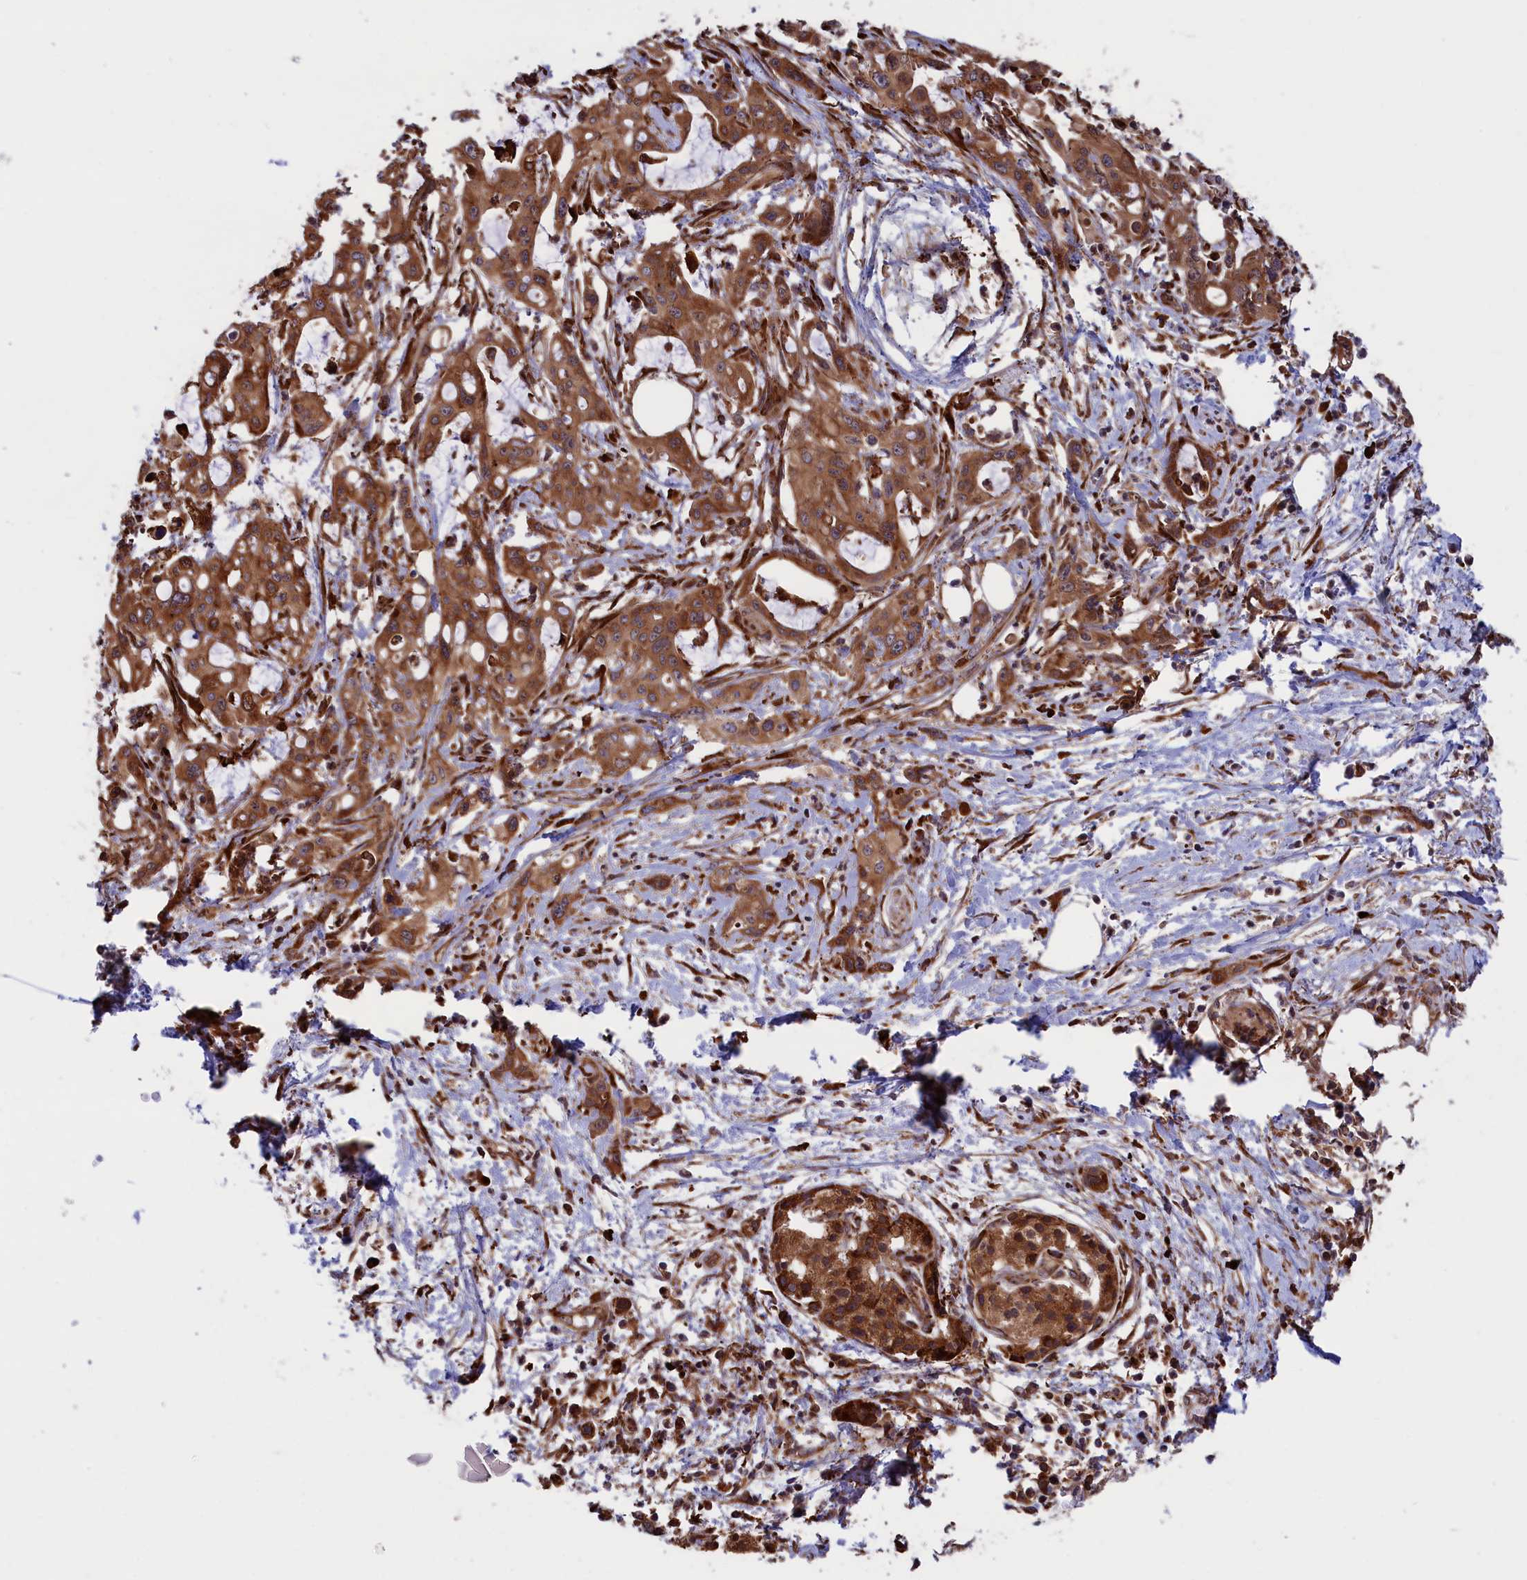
{"staining": {"intensity": "moderate", "quantity": ">75%", "location": "cytoplasmic/membranous"}, "tissue": "pancreatic cancer", "cell_type": "Tumor cells", "image_type": "cancer", "snomed": [{"axis": "morphology", "description": "Adenocarcinoma, NOS"}, {"axis": "topography", "description": "Pancreas"}], "caption": "There is medium levels of moderate cytoplasmic/membranous positivity in tumor cells of adenocarcinoma (pancreatic), as demonstrated by immunohistochemical staining (brown color).", "gene": "PLA2G4C", "patient": {"sex": "male", "age": 68}}